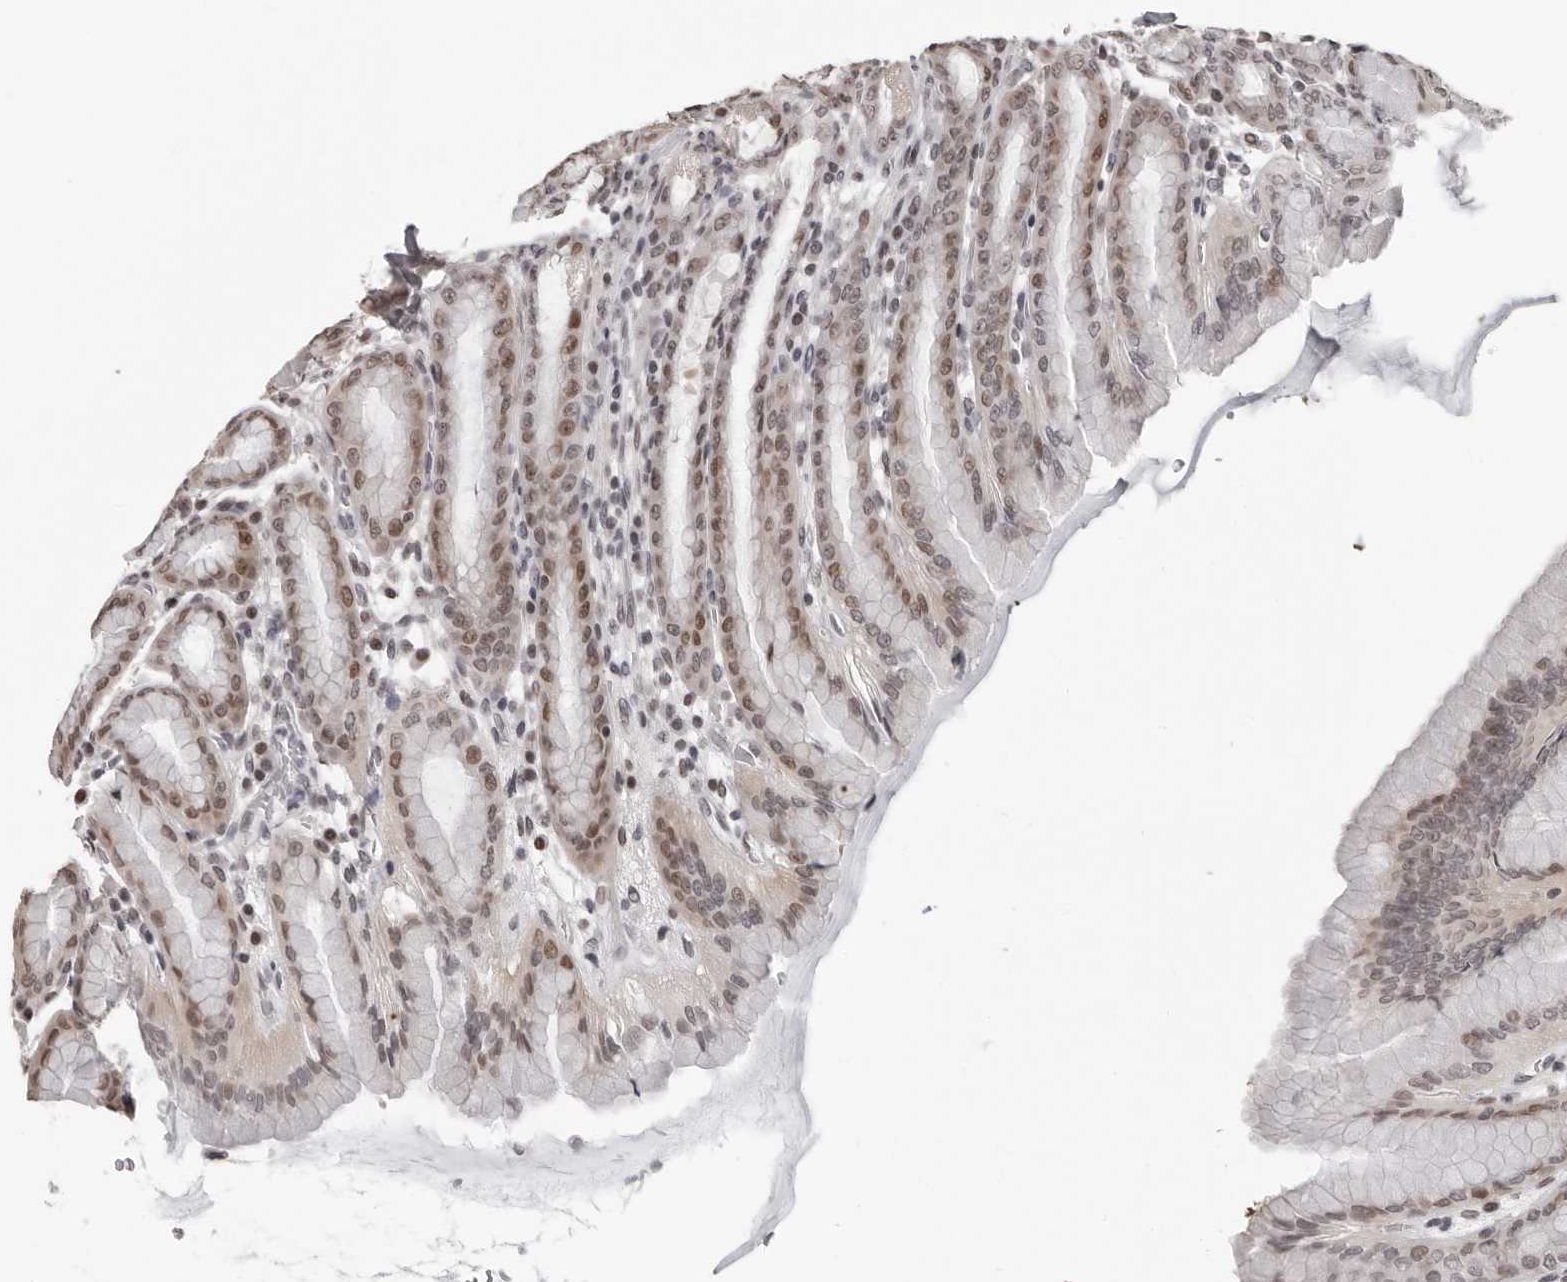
{"staining": {"intensity": "weak", "quantity": "25%-75%", "location": "nuclear"}, "tissue": "stomach", "cell_type": "Glandular cells", "image_type": "normal", "snomed": [{"axis": "morphology", "description": "Normal tissue, NOS"}, {"axis": "topography", "description": "Stomach, upper"}], "caption": "Weak nuclear staining for a protein is appreciated in about 25%-75% of glandular cells of normal stomach using immunohistochemistry (IHC).", "gene": "ORC1", "patient": {"sex": "male", "age": 68}}